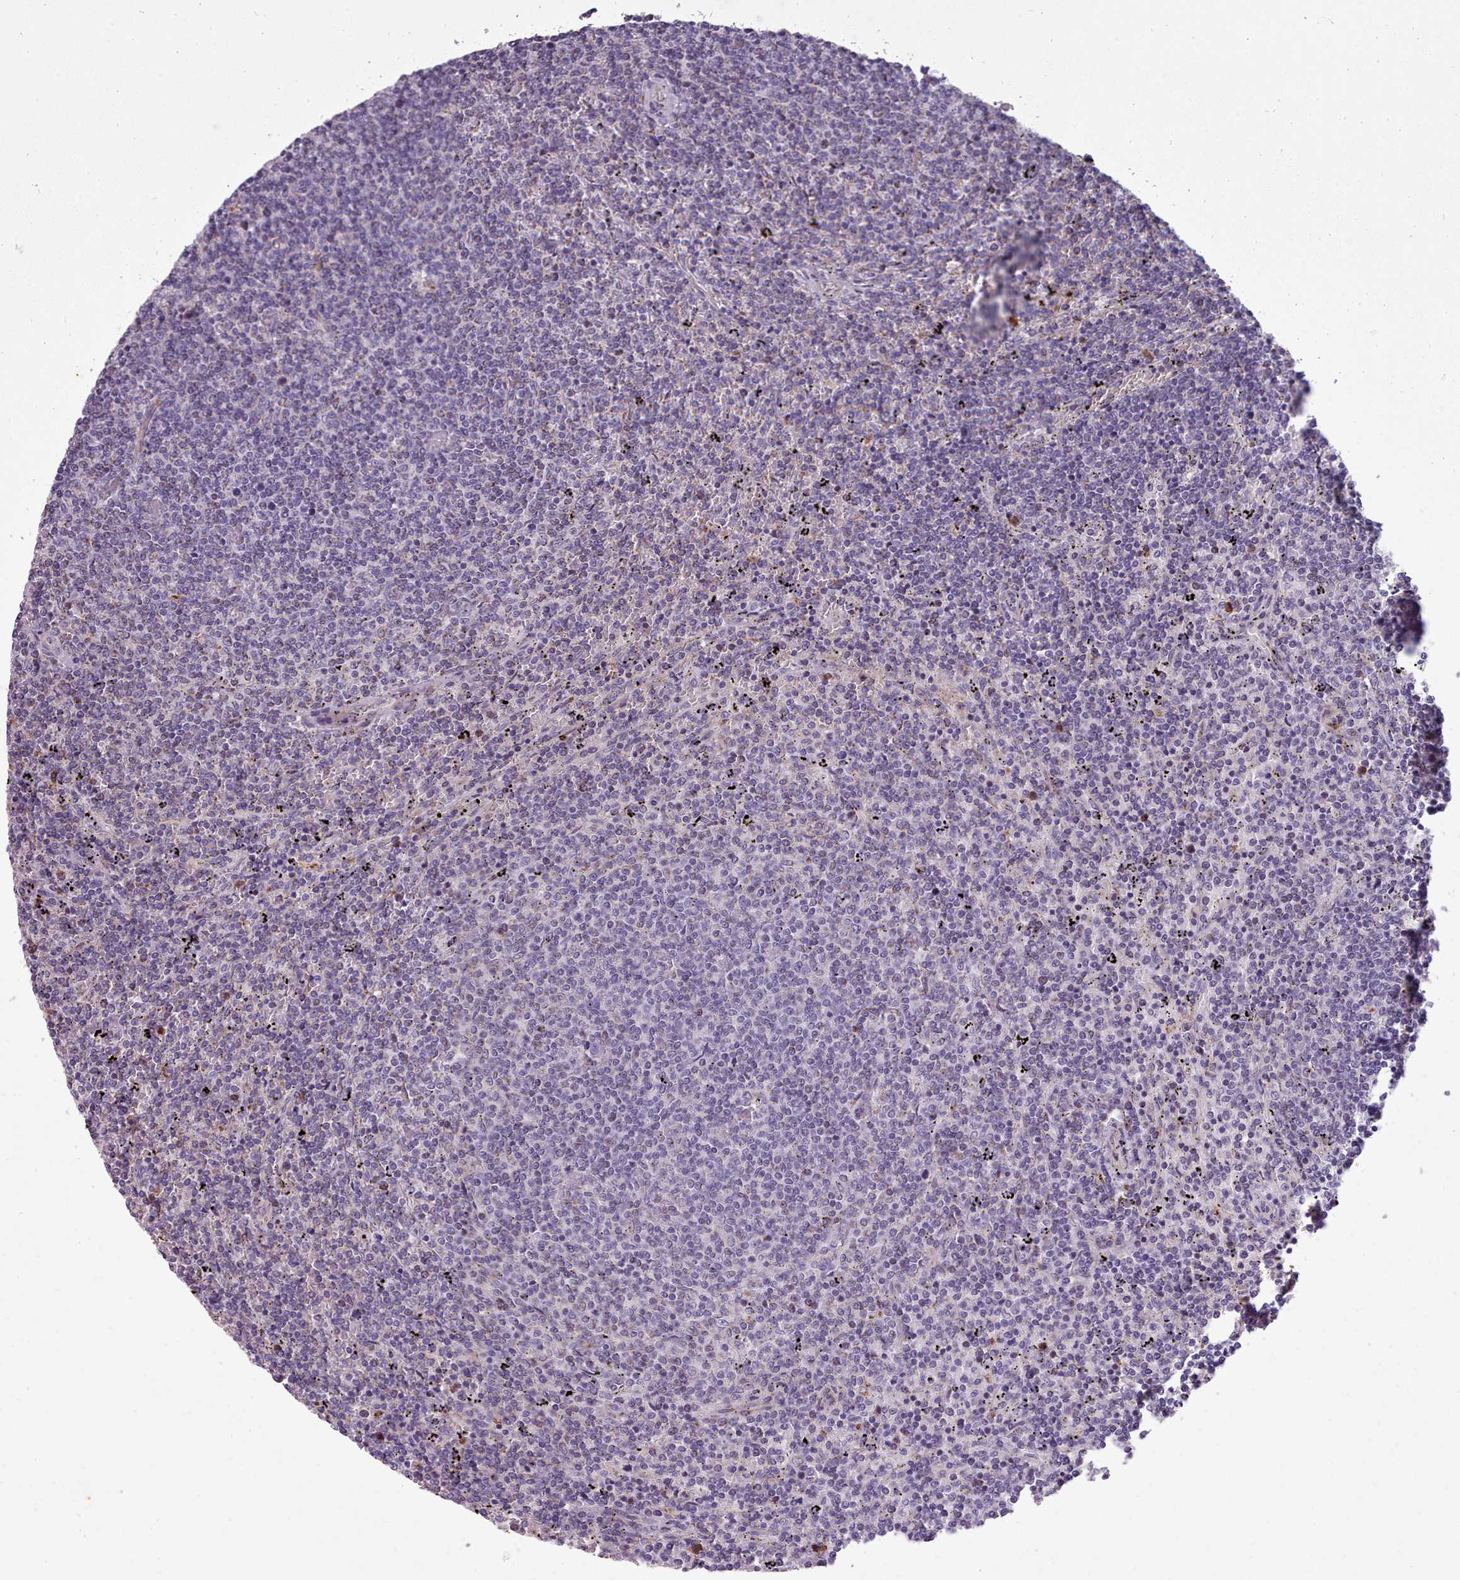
{"staining": {"intensity": "negative", "quantity": "none", "location": "none"}, "tissue": "lymphoma", "cell_type": "Tumor cells", "image_type": "cancer", "snomed": [{"axis": "morphology", "description": "Malignant lymphoma, non-Hodgkin's type, Low grade"}, {"axis": "topography", "description": "Spleen"}], "caption": "IHC of human lymphoma reveals no staining in tumor cells.", "gene": "FKBP10", "patient": {"sex": "female", "age": 50}}